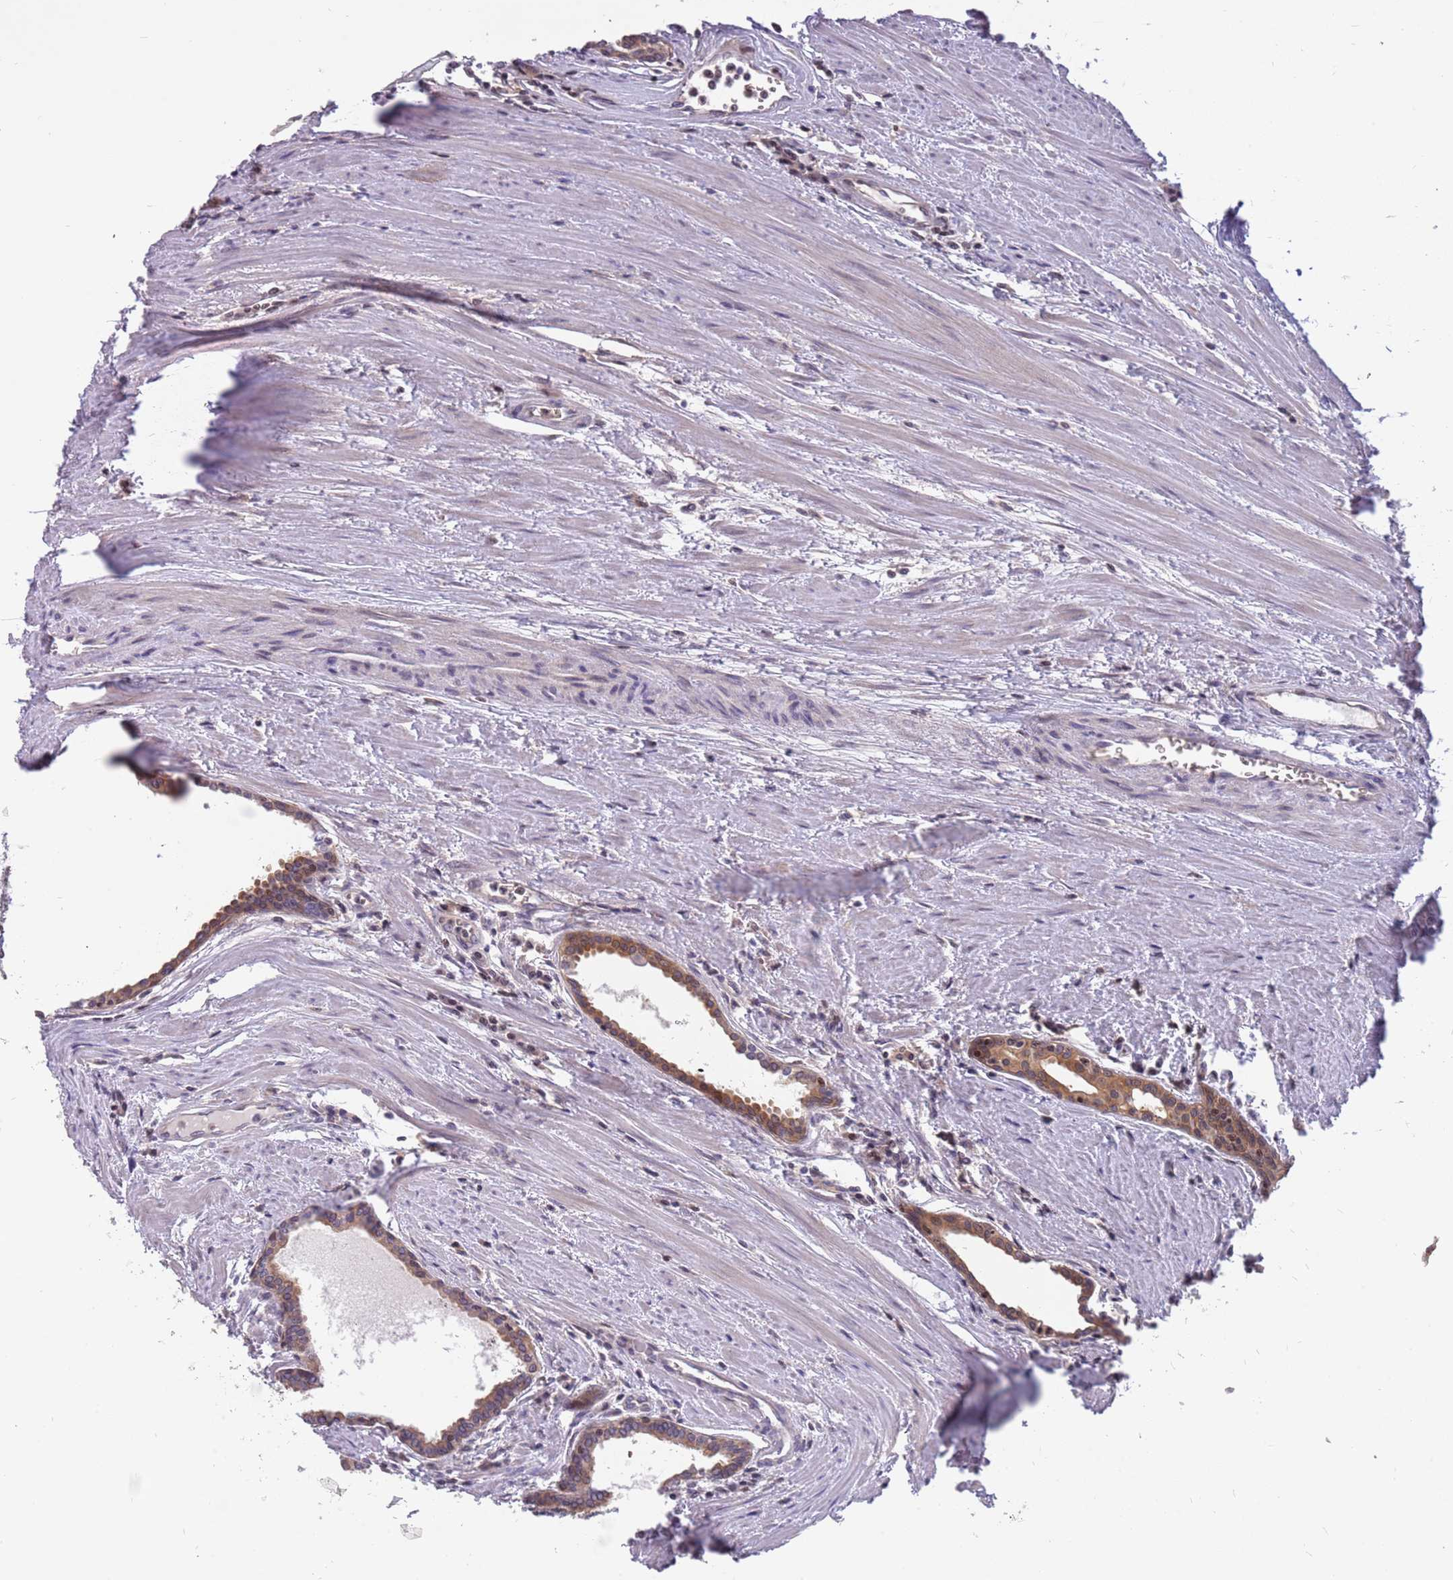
{"staining": {"intensity": "moderate", "quantity": ">75%", "location": "cytoplasmic/membranous"}, "tissue": "prostate cancer", "cell_type": "Tumor cells", "image_type": "cancer", "snomed": [{"axis": "morphology", "description": "Adenocarcinoma, High grade"}, {"axis": "topography", "description": "Prostate"}], "caption": "There is medium levels of moderate cytoplasmic/membranous staining in tumor cells of prostate adenocarcinoma (high-grade), as demonstrated by immunohistochemical staining (brown color).", "gene": "ARHGEF5", "patient": {"sex": "male", "age": 68}}